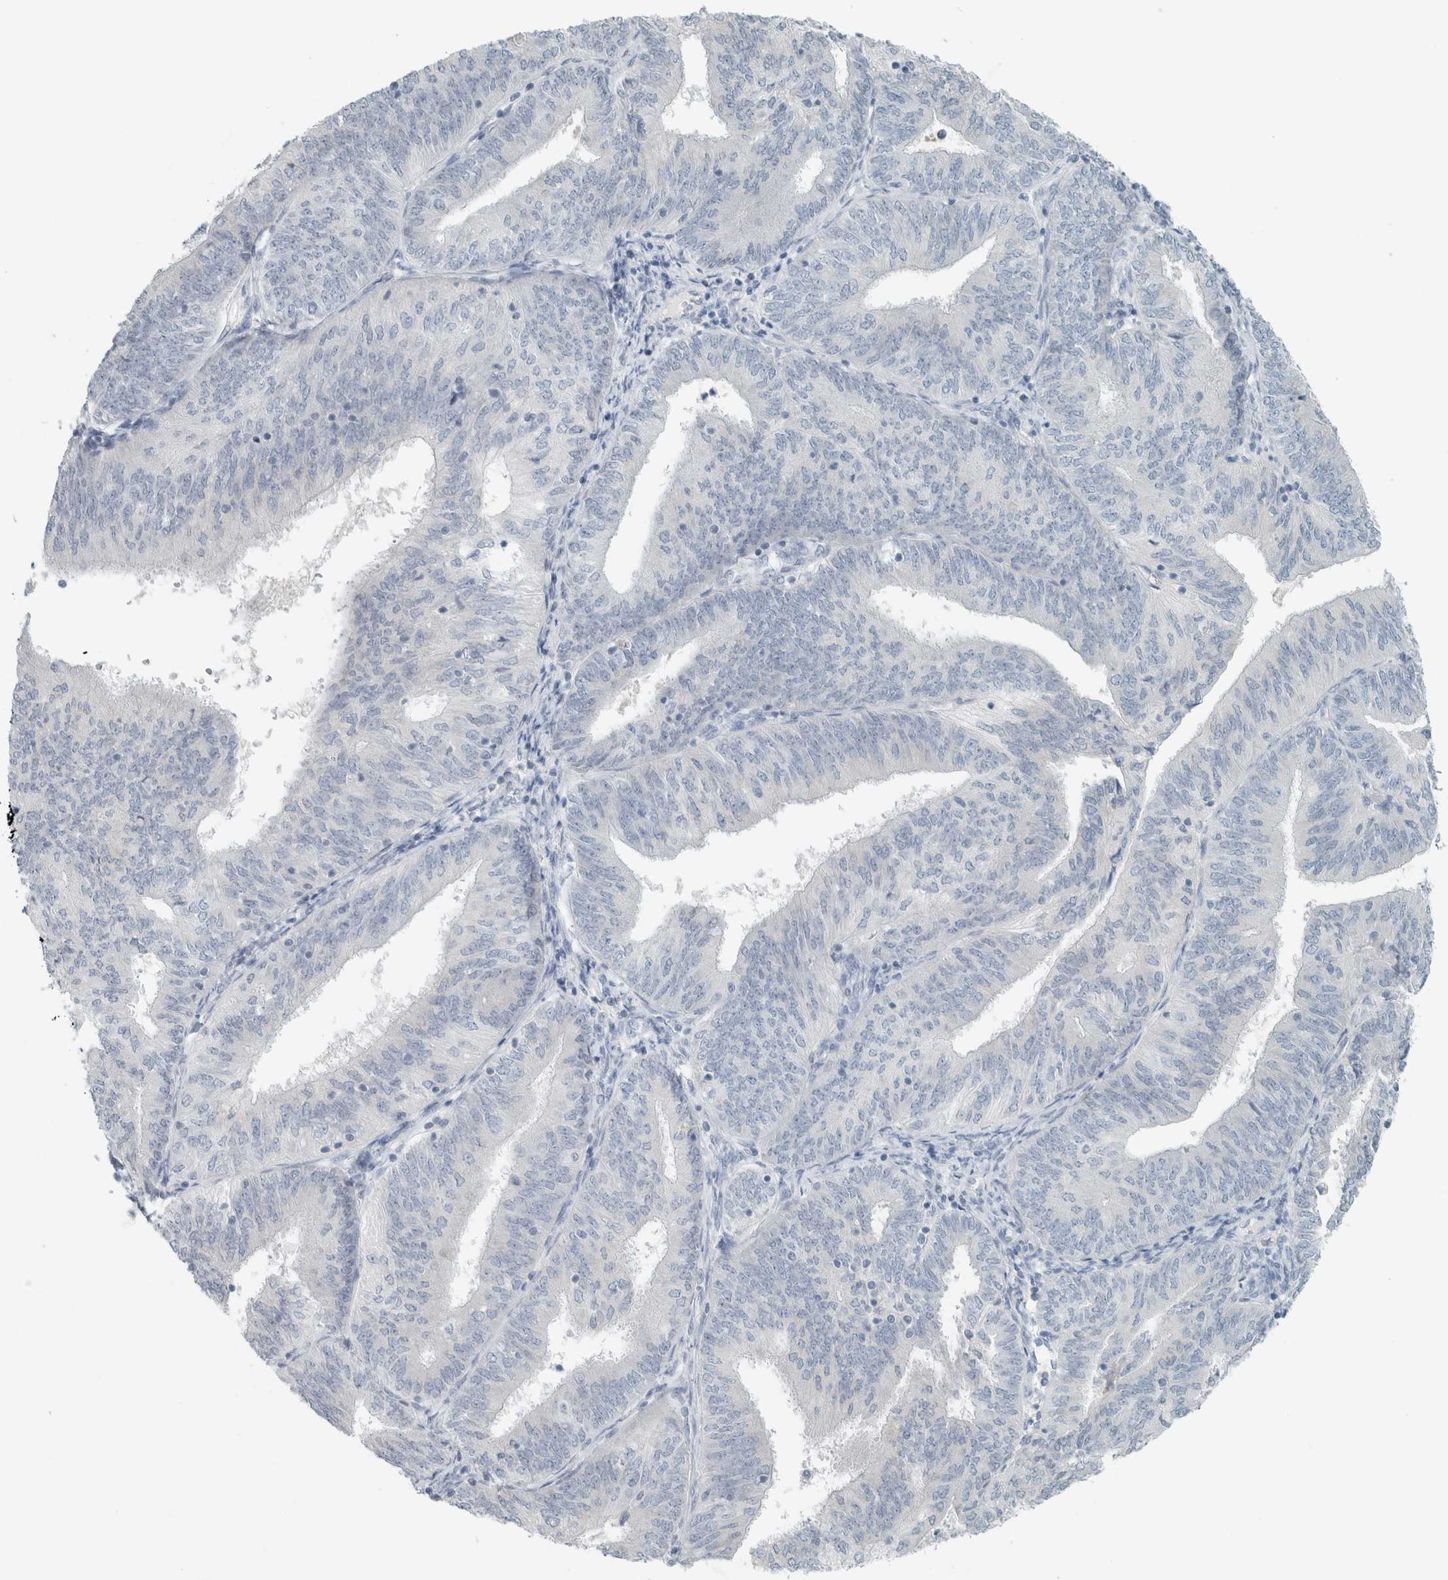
{"staining": {"intensity": "negative", "quantity": "none", "location": "none"}, "tissue": "endometrial cancer", "cell_type": "Tumor cells", "image_type": "cancer", "snomed": [{"axis": "morphology", "description": "Adenocarcinoma, NOS"}, {"axis": "topography", "description": "Endometrium"}], "caption": "Tumor cells show no significant protein staining in endometrial cancer (adenocarcinoma).", "gene": "TRIT1", "patient": {"sex": "female", "age": 58}}